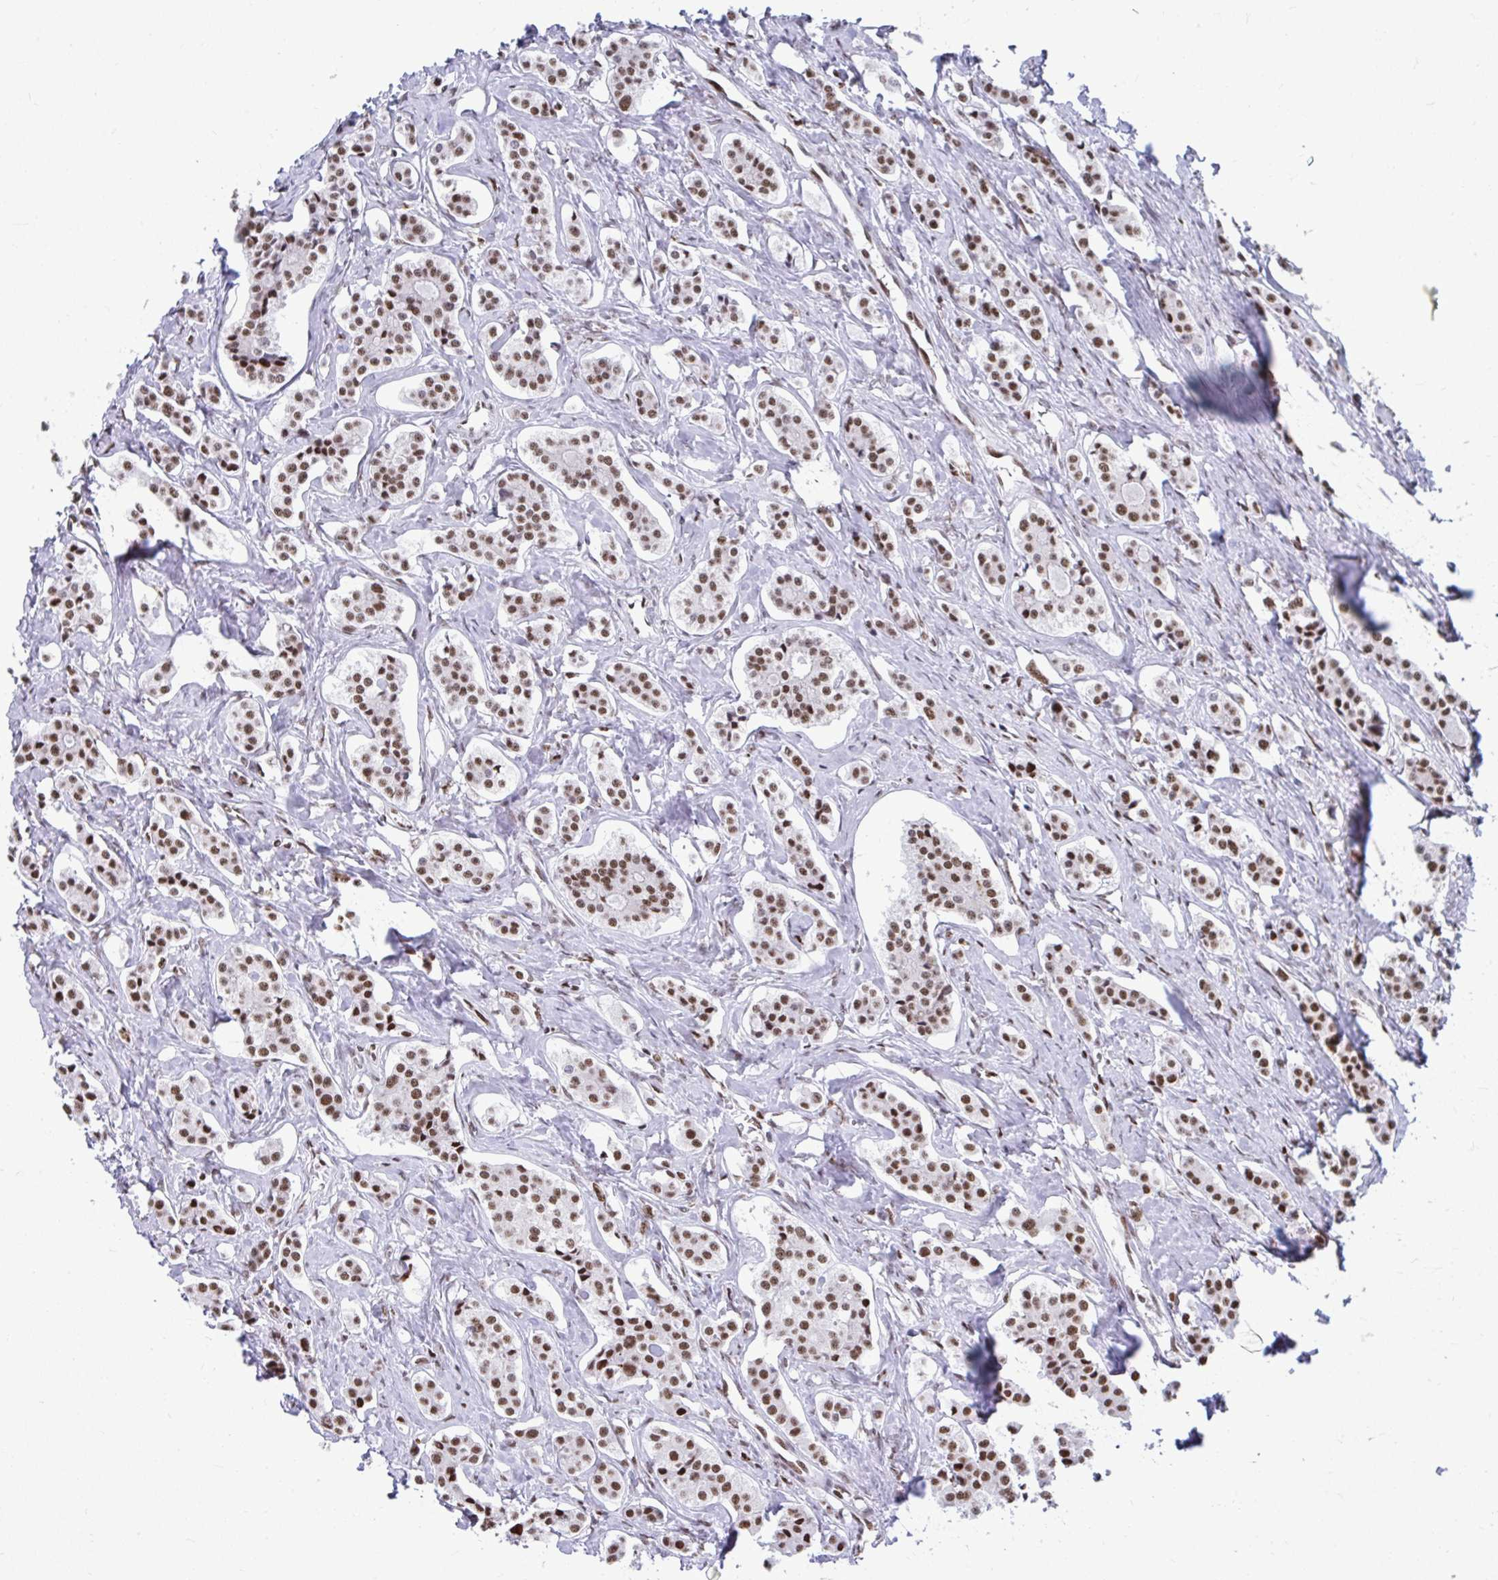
{"staining": {"intensity": "moderate", "quantity": ">75%", "location": "nuclear"}, "tissue": "carcinoid", "cell_type": "Tumor cells", "image_type": "cancer", "snomed": [{"axis": "morphology", "description": "Carcinoid, malignant, NOS"}, {"axis": "topography", "description": "Small intestine"}], "caption": "Brown immunohistochemical staining in carcinoid (malignant) demonstrates moderate nuclear expression in approximately >75% of tumor cells. Nuclei are stained in blue.", "gene": "SLC35C2", "patient": {"sex": "male", "age": 63}}